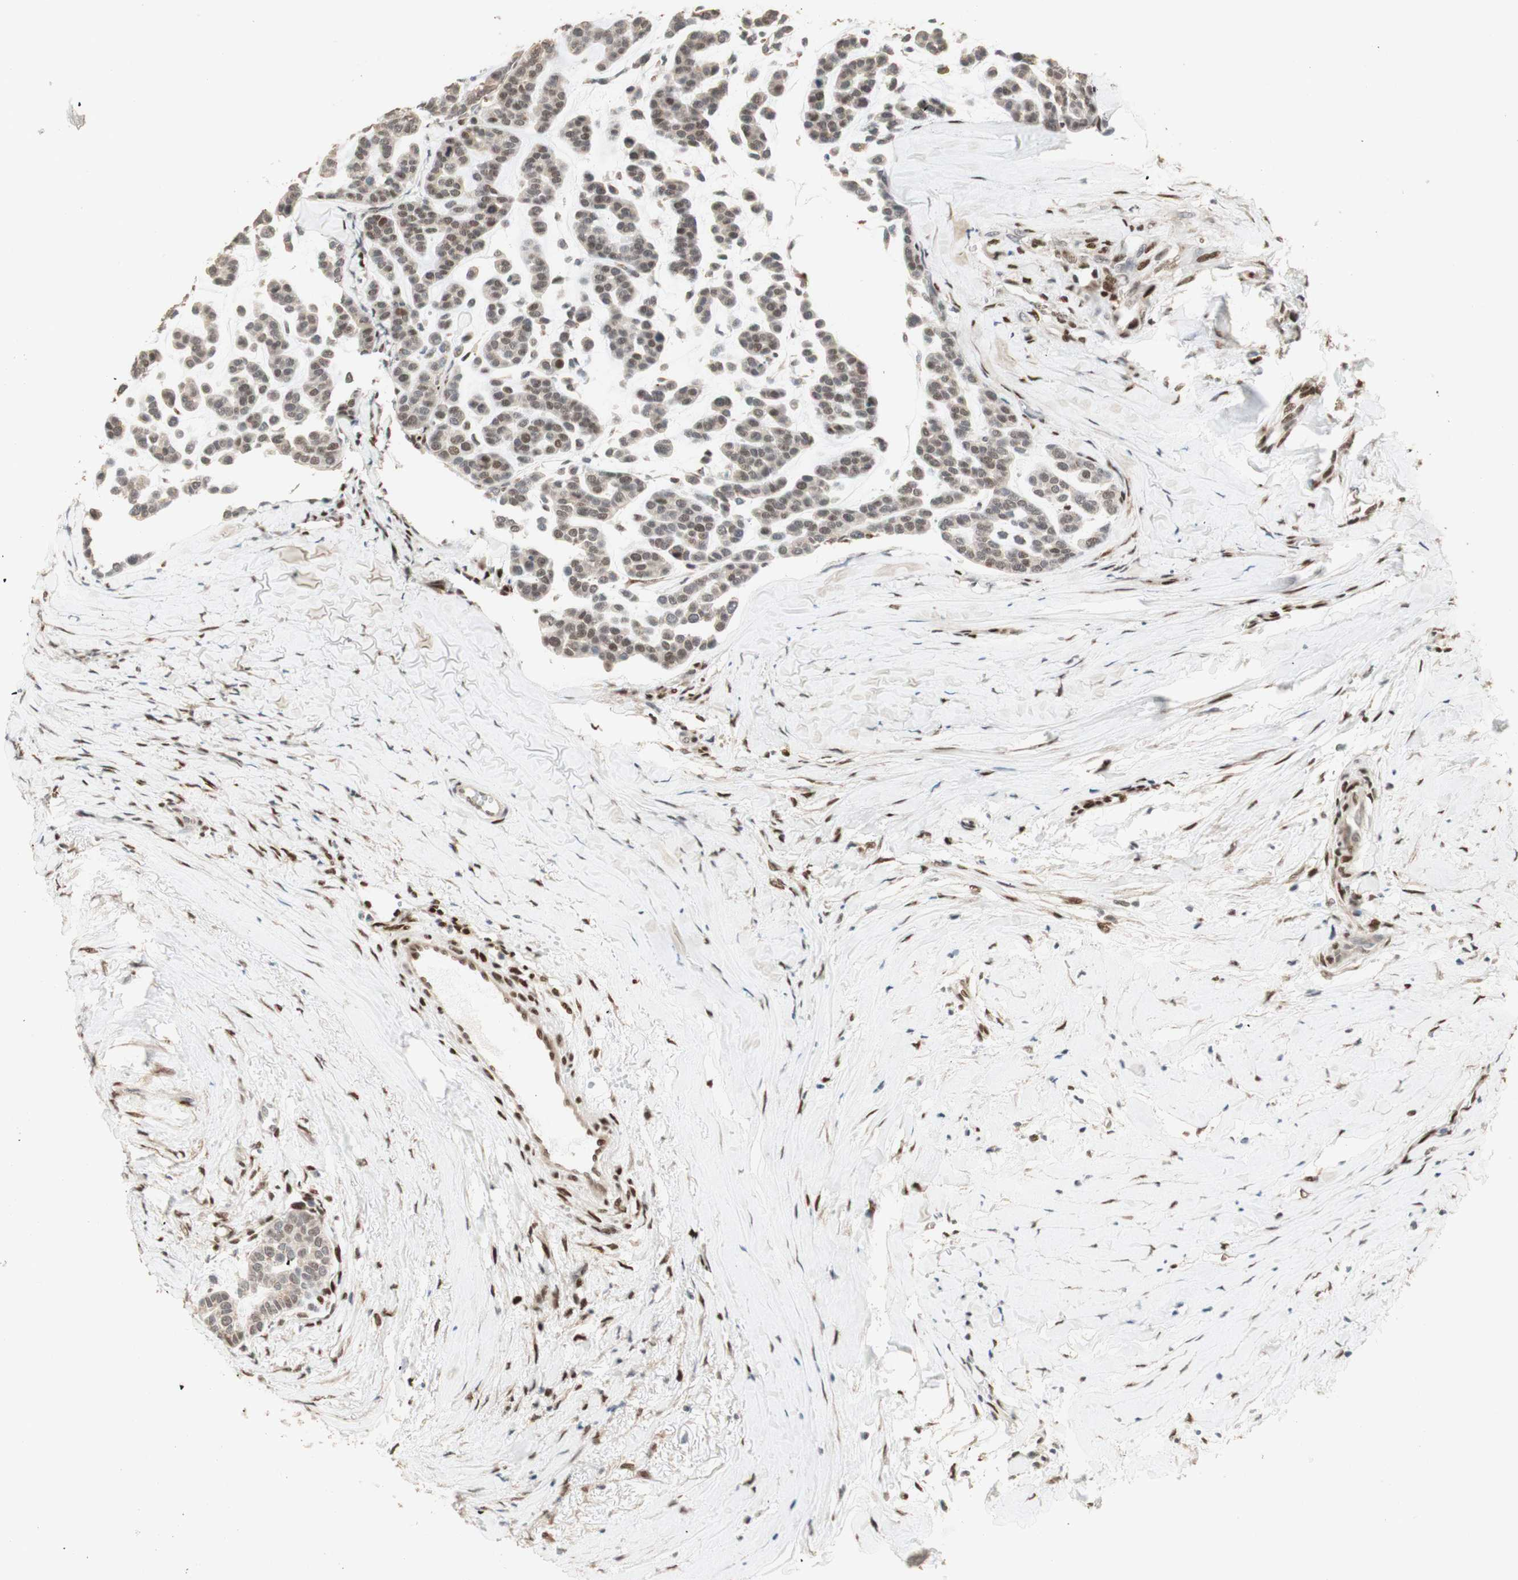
{"staining": {"intensity": "moderate", "quantity": ">75%", "location": "nuclear"}, "tissue": "head and neck cancer", "cell_type": "Tumor cells", "image_type": "cancer", "snomed": [{"axis": "morphology", "description": "Adenocarcinoma, NOS"}, {"axis": "morphology", "description": "Adenoma, NOS"}, {"axis": "topography", "description": "Head-Neck"}], "caption": "A micrograph of human head and neck adenocarcinoma stained for a protein shows moderate nuclear brown staining in tumor cells. (Brightfield microscopy of DAB IHC at high magnification).", "gene": "FOXP1", "patient": {"sex": "female", "age": 55}}